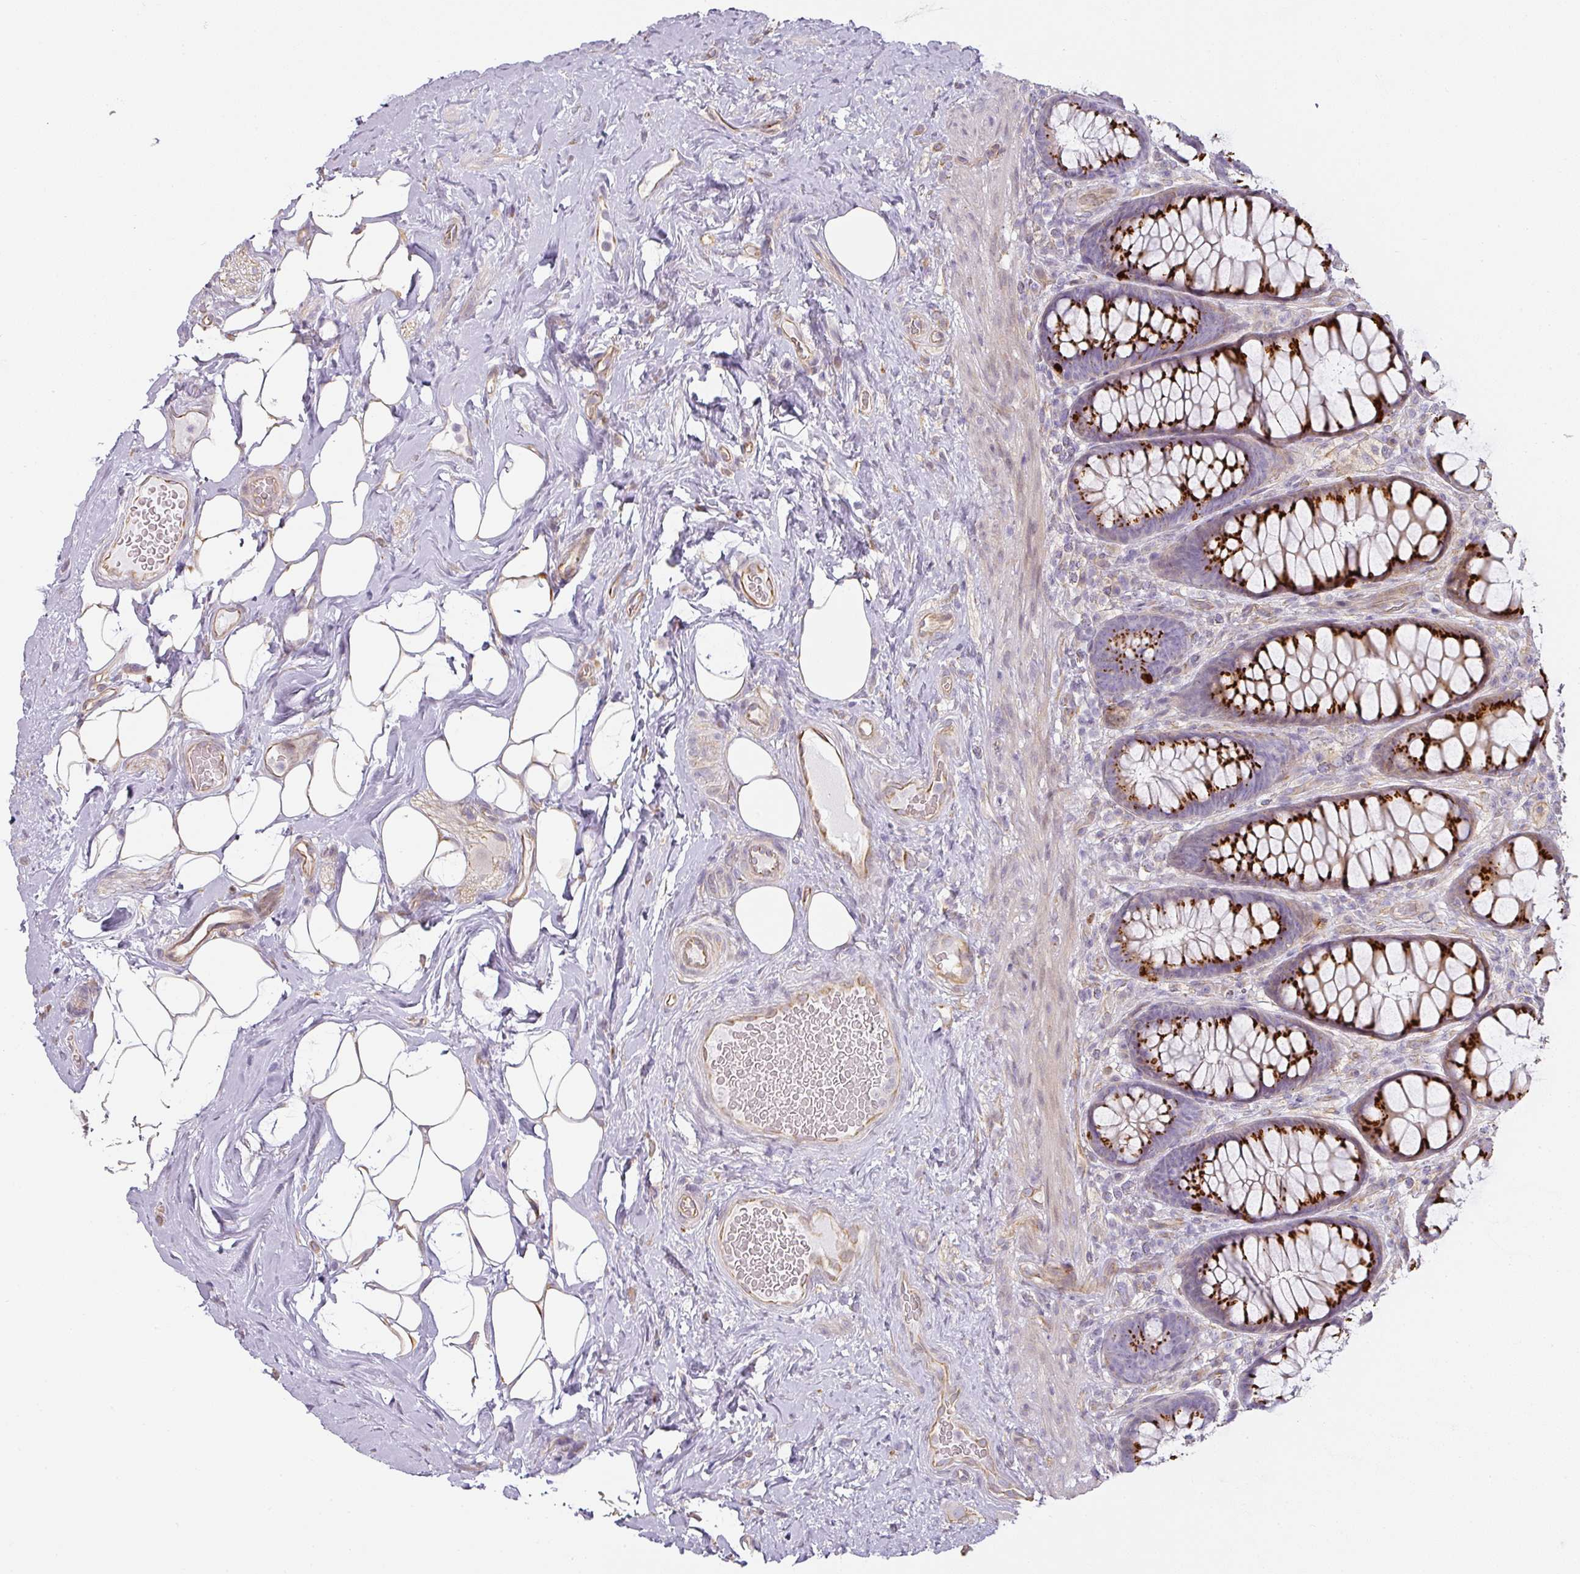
{"staining": {"intensity": "strong", "quantity": ">75%", "location": "cytoplasmic/membranous"}, "tissue": "rectum", "cell_type": "Glandular cells", "image_type": "normal", "snomed": [{"axis": "morphology", "description": "Normal tissue, NOS"}, {"axis": "topography", "description": "Rectum"}], "caption": "This is a photomicrograph of immunohistochemistry staining of benign rectum, which shows strong positivity in the cytoplasmic/membranous of glandular cells.", "gene": "ATP8B2", "patient": {"sex": "female", "age": 67}}